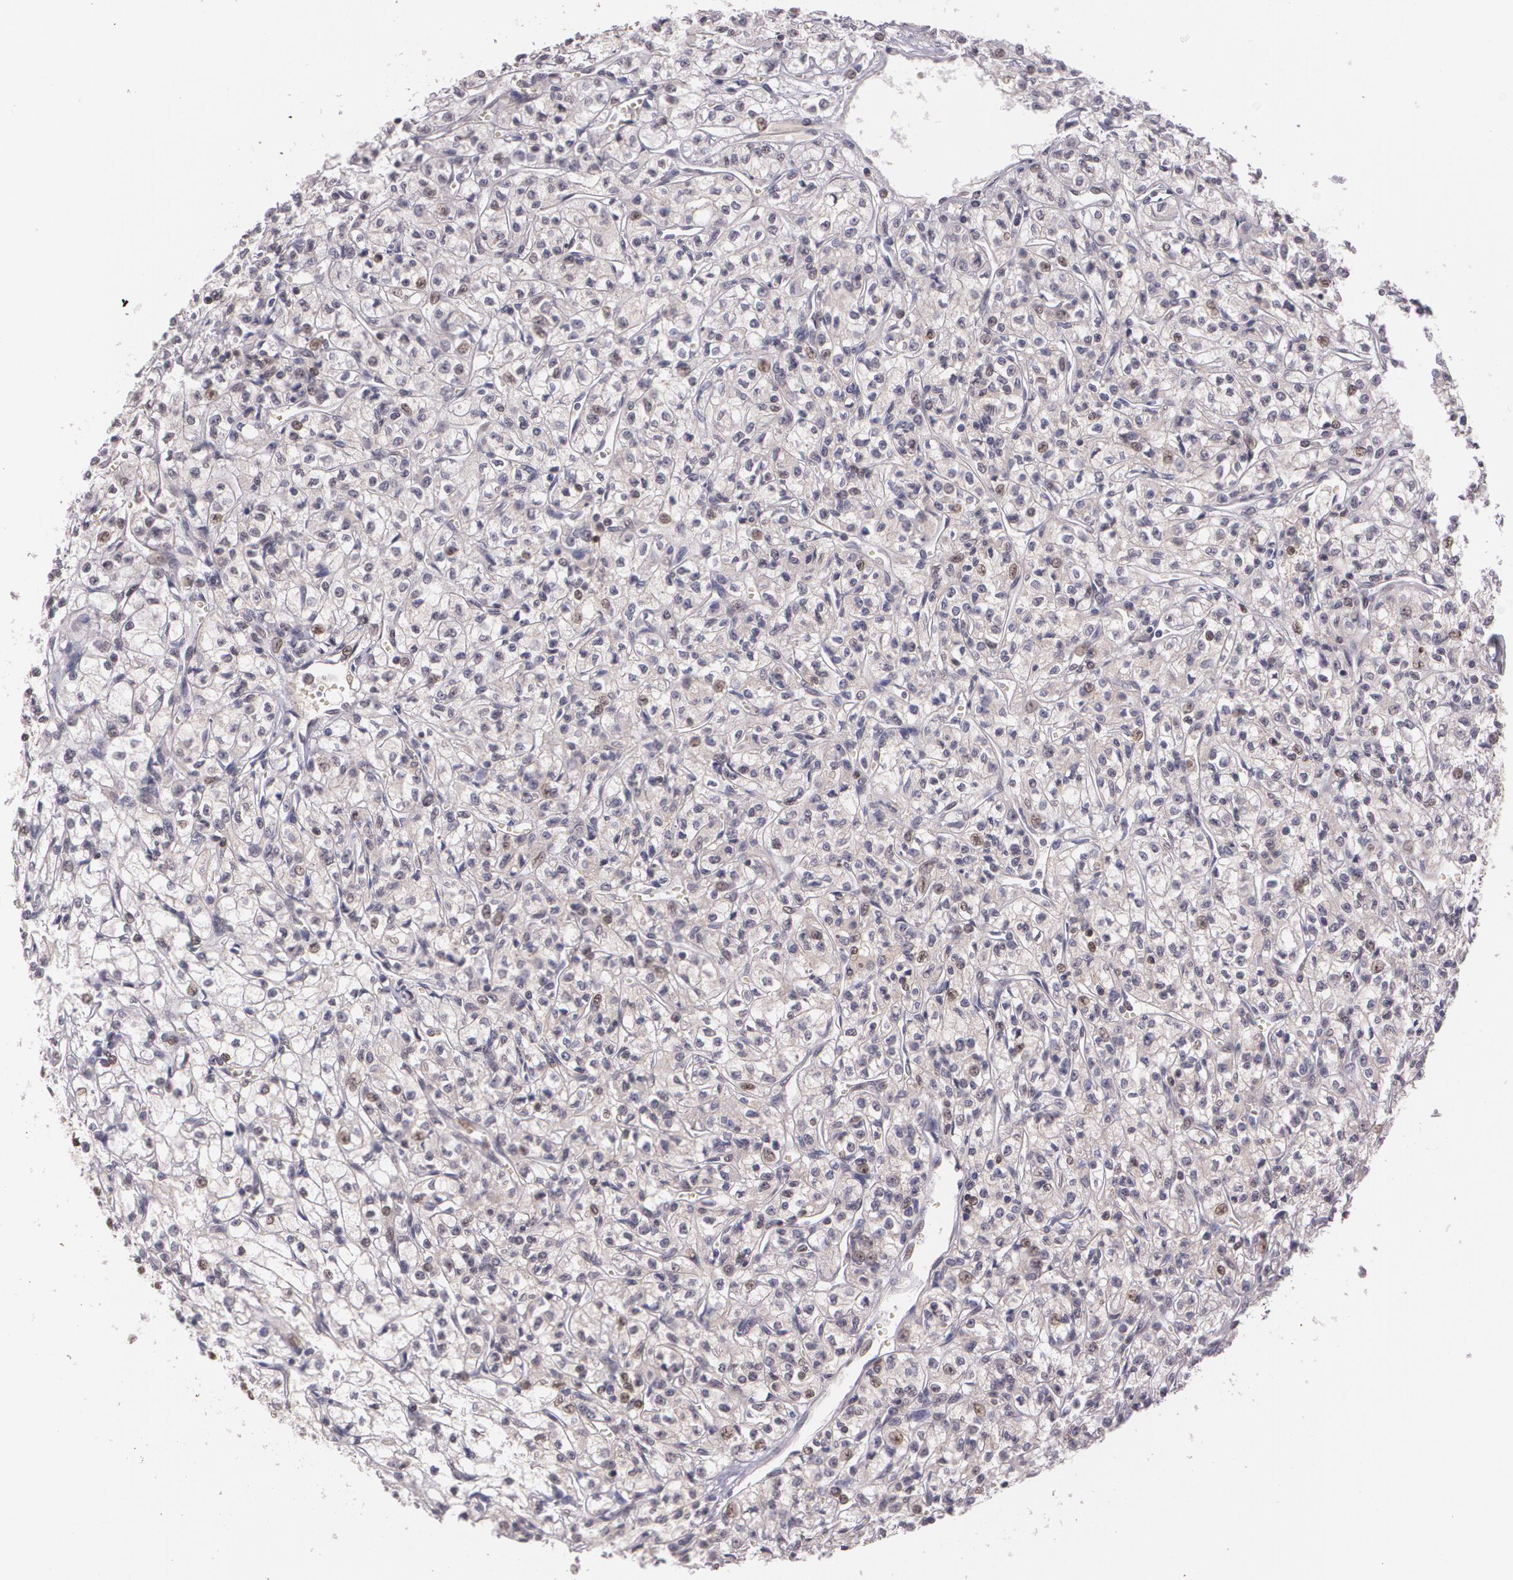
{"staining": {"intensity": "weak", "quantity": "<25%", "location": "nuclear"}, "tissue": "renal cancer", "cell_type": "Tumor cells", "image_type": "cancer", "snomed": [{"axis": "morphology", "description": "Adenocarcinoma, NOS"}, {"axis": "topography", "description": "Kidney"}], "caption": "Micrograph shows no protein expression in tumor cells of renal adenocarcinoma tissue.", "gene": "CUL2", "patient": {"sex": "male", "age": 61}}